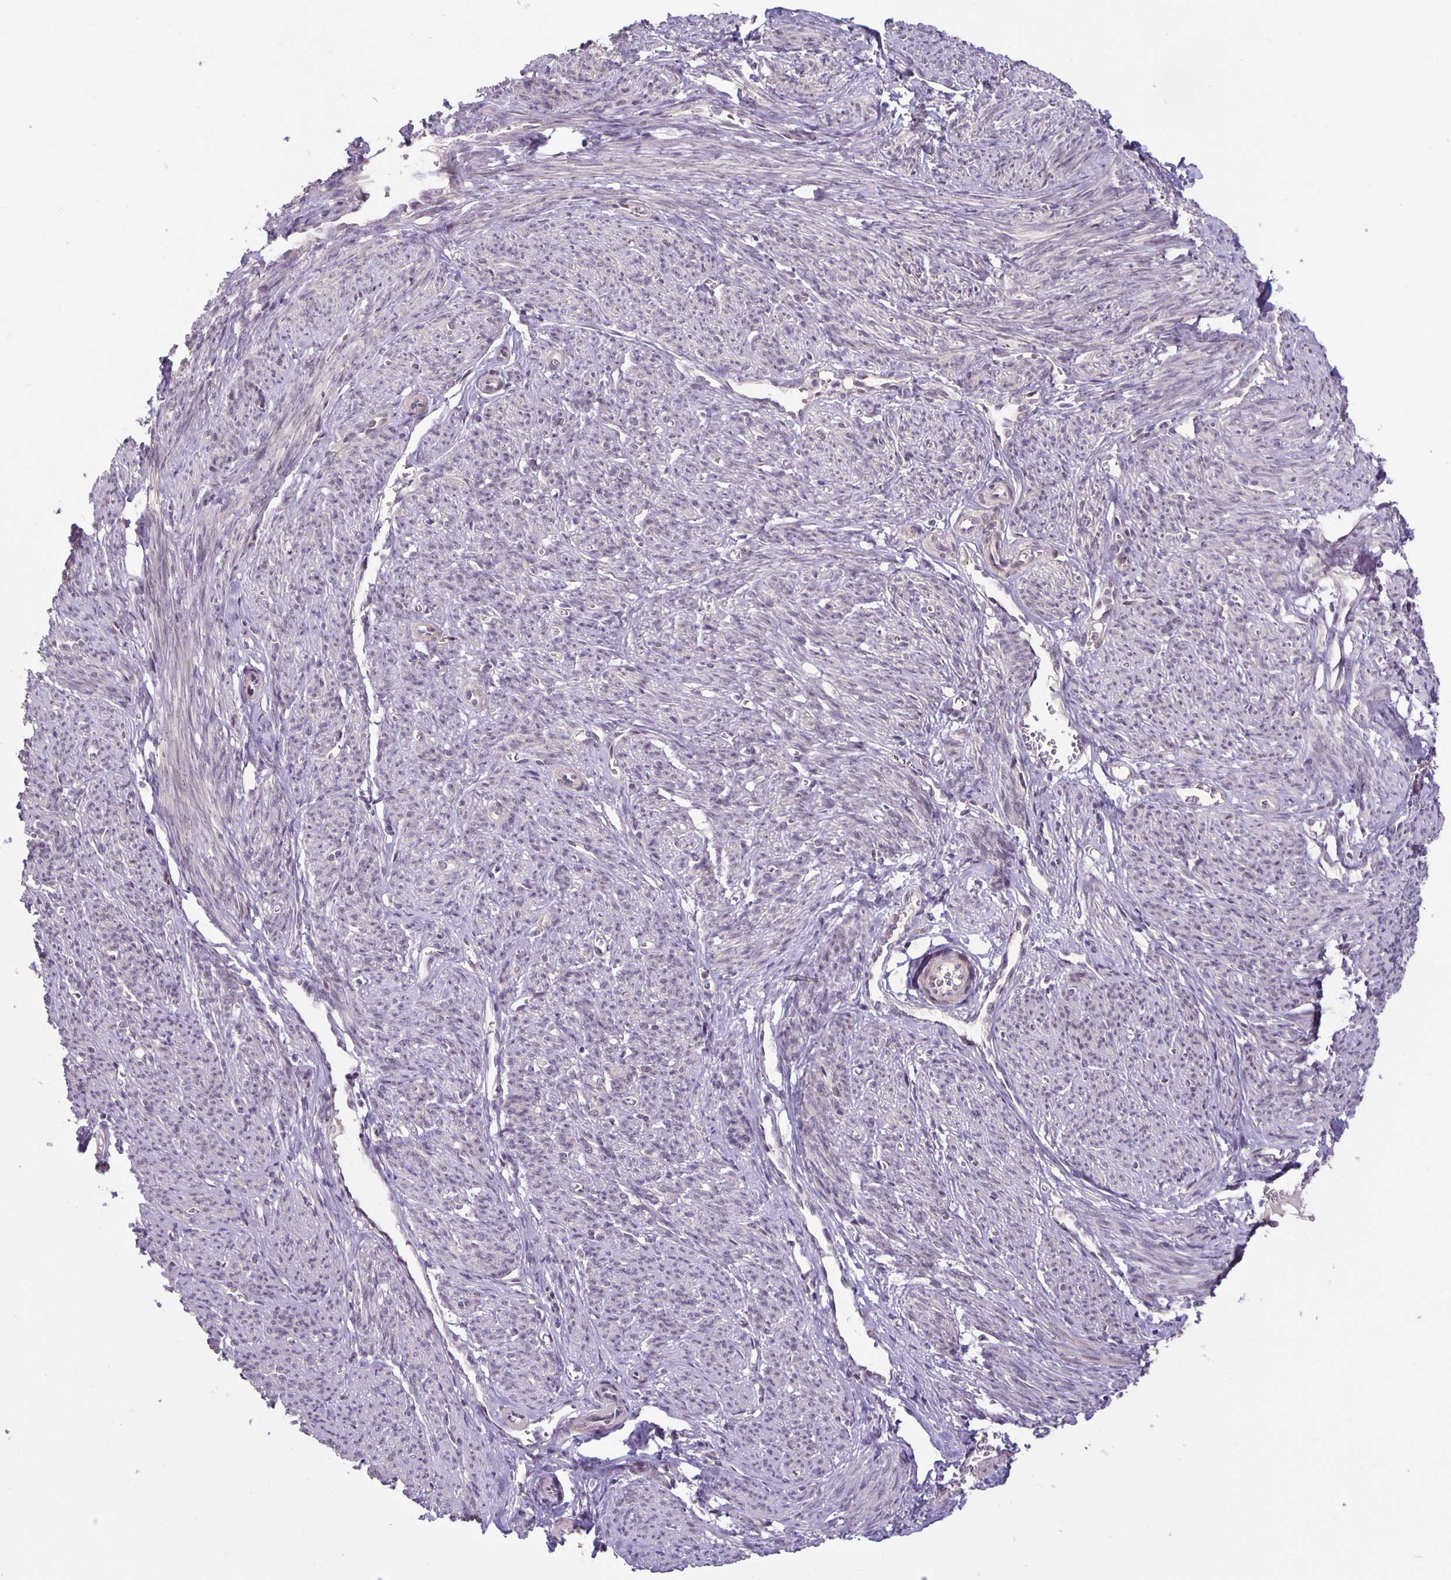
{"staining": {"intensity": "negative", "quantity": "none", "location": "none"}, "tissue": "smooth muscle", "cell_type": "Smooth muscle cells", "image_type": "normal", "snomed": [{"axis": "morphology", "description": "Normal tissue, NOS"}, {"axis": "topography", "description": "Smooth muscle"}], "caption": "High magnification brightfield microscopy of unremarkable smooth muscle stained with DAB (3,3'-diaminobenzidine) (brown) and counterstained with hematoxylin (blue): smooth muscle cells show no significant staining.", "gene": "ARVCF", "patient": {"sex": "female", "age": 65}}